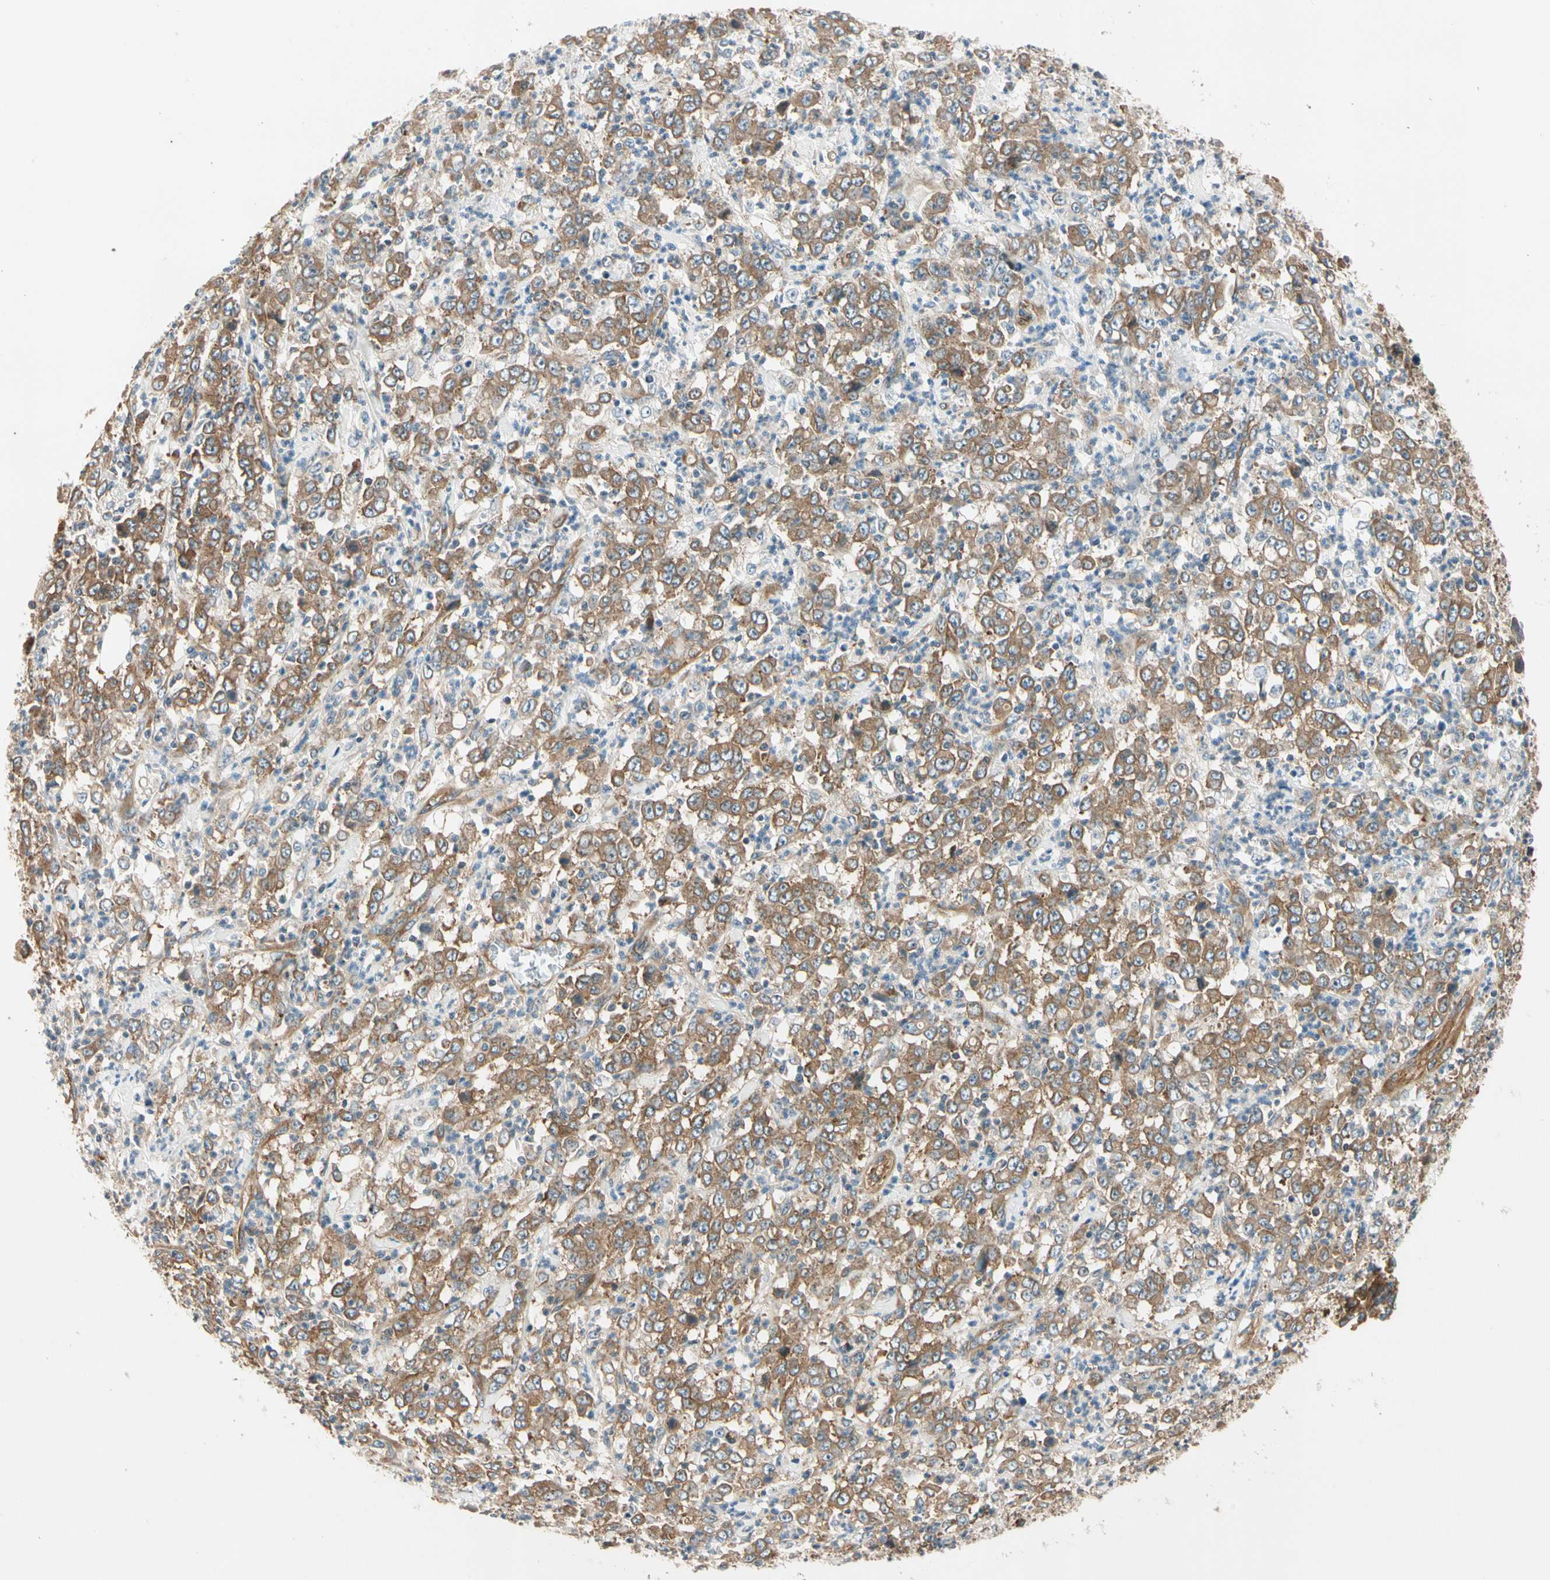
{"staining": {"intensity": "moderate", "quantity": ">75%", "location": "cytoplasmic/membranous"}, "tissue": "stomach cancer", "cell_type": "Tumor cells", "image_type": "cancer", "snomed": [{"axis": "morphology", "description": "Adenocarcinoma, NOS"}, {"axis": "topography", "description": "Stomach, lower"}], "caption": "Immunohistochemistry image of stomach adenocarcinoma stained for a protein (brown), which exhibits medium levels of moderate cytoplasmic/membranous expression in approximately >75% of tumor cells.", "gene": "ROCK2", "patient": {"sex": "female", "age": 71}}